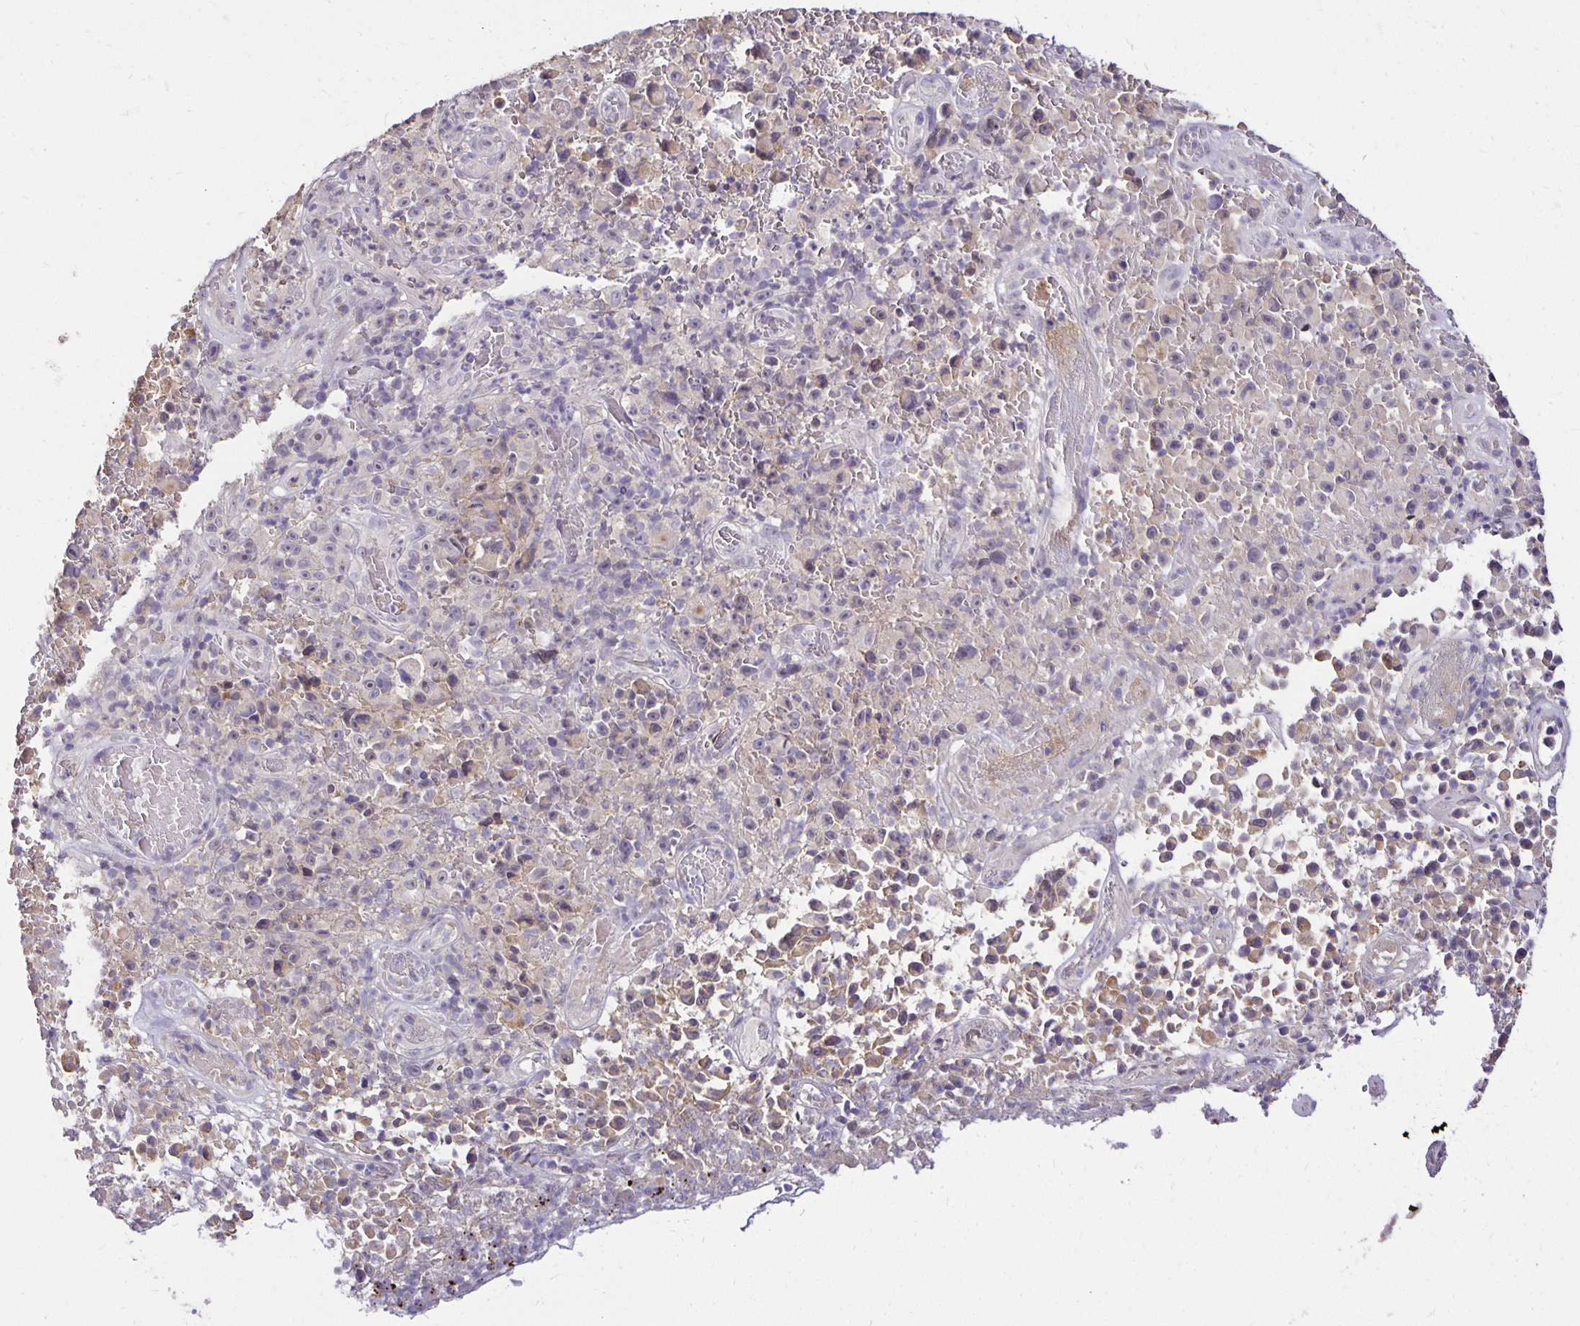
{"staining": {"intensity": "negative", "quantity": "none", "location": "none"}, "tissue": "melanoma", "cell_type": "Tumor cells", "image_type": "cancer", "snomed": [{"axis": "morphology", "description": "Malignant melanoma, NOS"}, {"axis": "topography", "description": "Skin"}], "caption": "Immunohistochemical staining of malignant melanoma displays no significant staining in tumor cells.", "gene": "PNPLA3", "patient": {"sex": "female", "age": 82}}